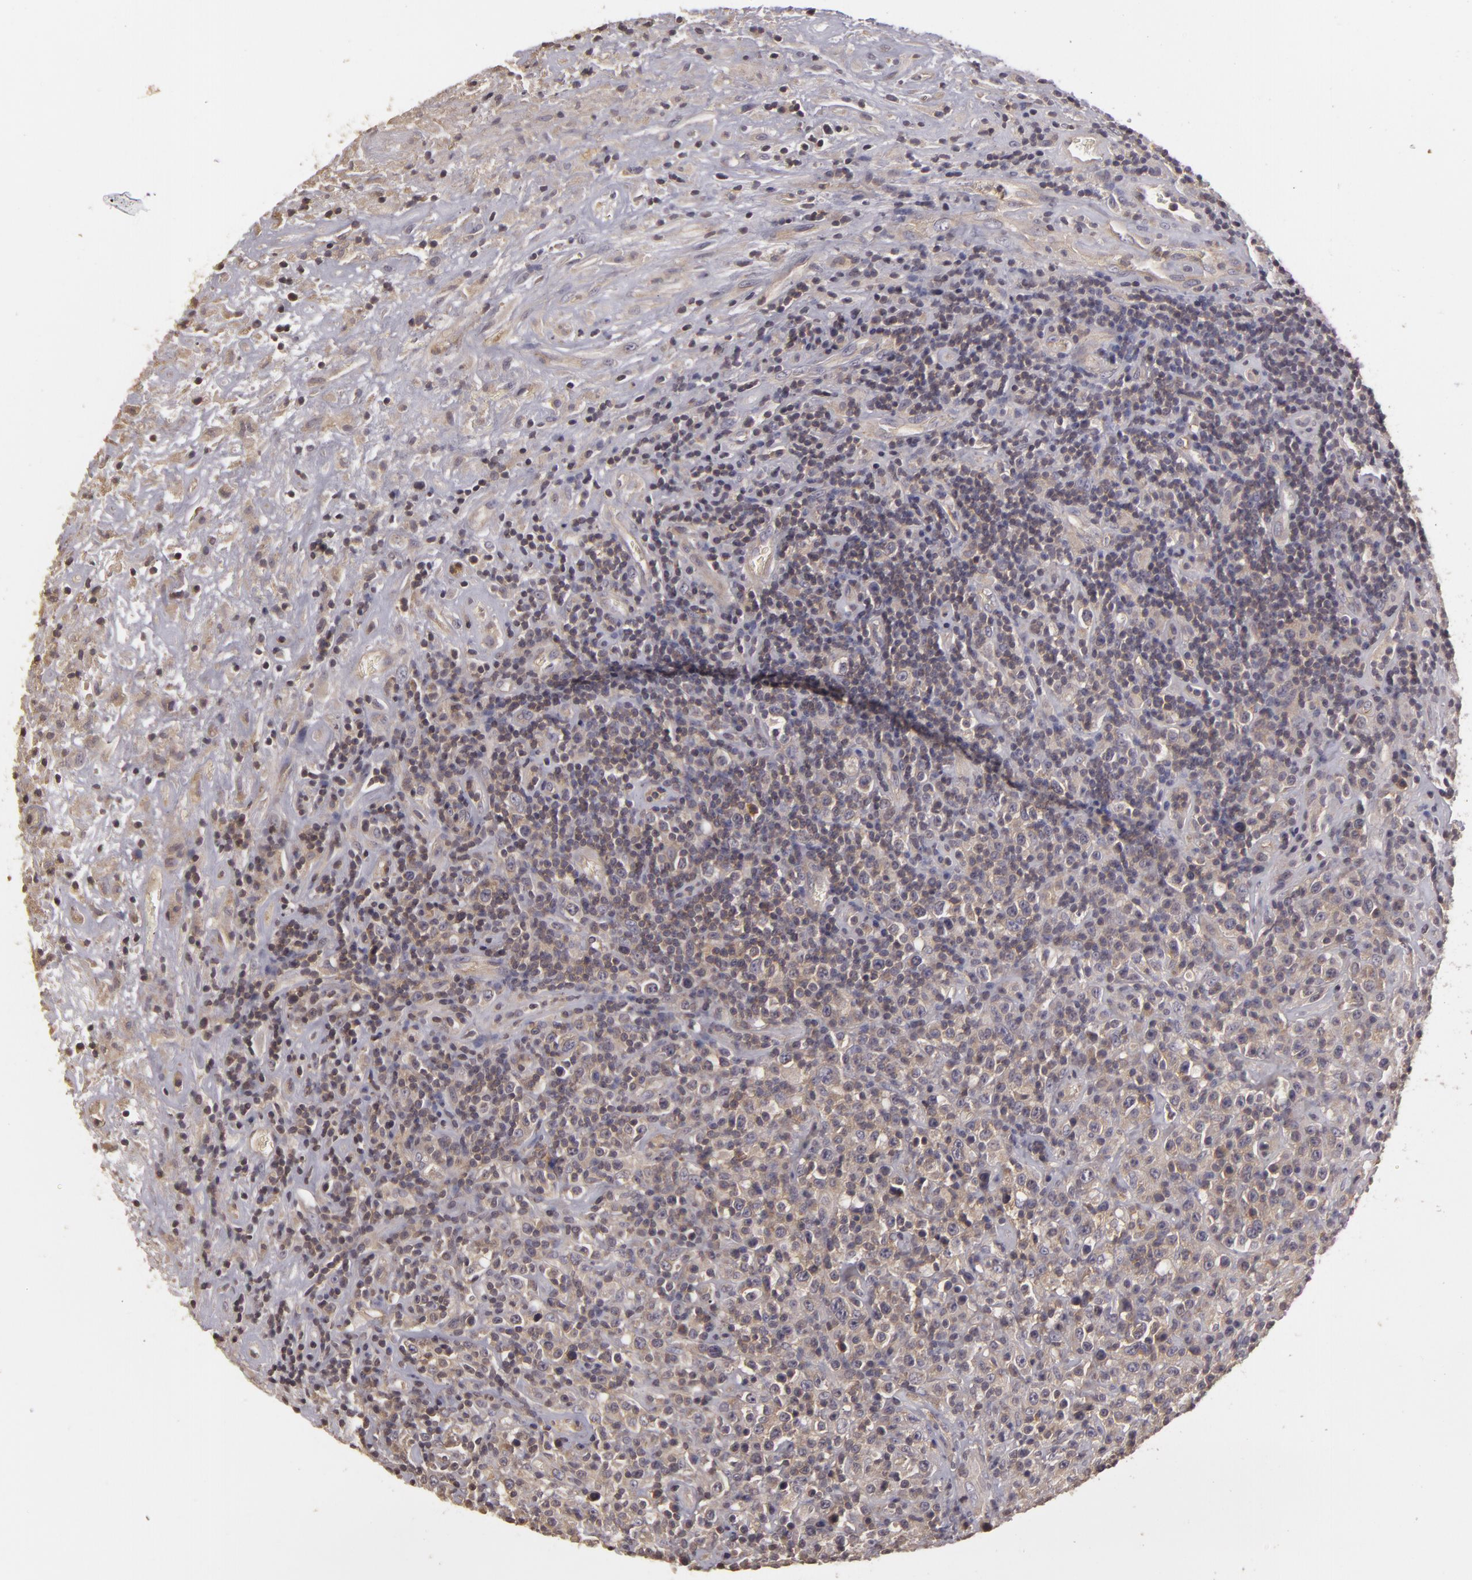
{"staining": {"intensity": "weak", "quantity": ">75%", "location": "cytoplasmic/membranous"}, "tissue": "lymphoma", "cell_type": "Tumor cells", "image_type": "cancer", "snomed": [{"axis": "morphology", "description": "Hodgkin's disease, NOS"}, {"axis": "topography", "description": "Lymph node"}], "caption": "The histopathology image demonstrates staining of Hodgkin's disease, revealing weak cytoplasmic/membranous protein expression (brown color) within tumor cells.", "gene": "HRAS", "patient": {"sex": "male", "age": 46}}